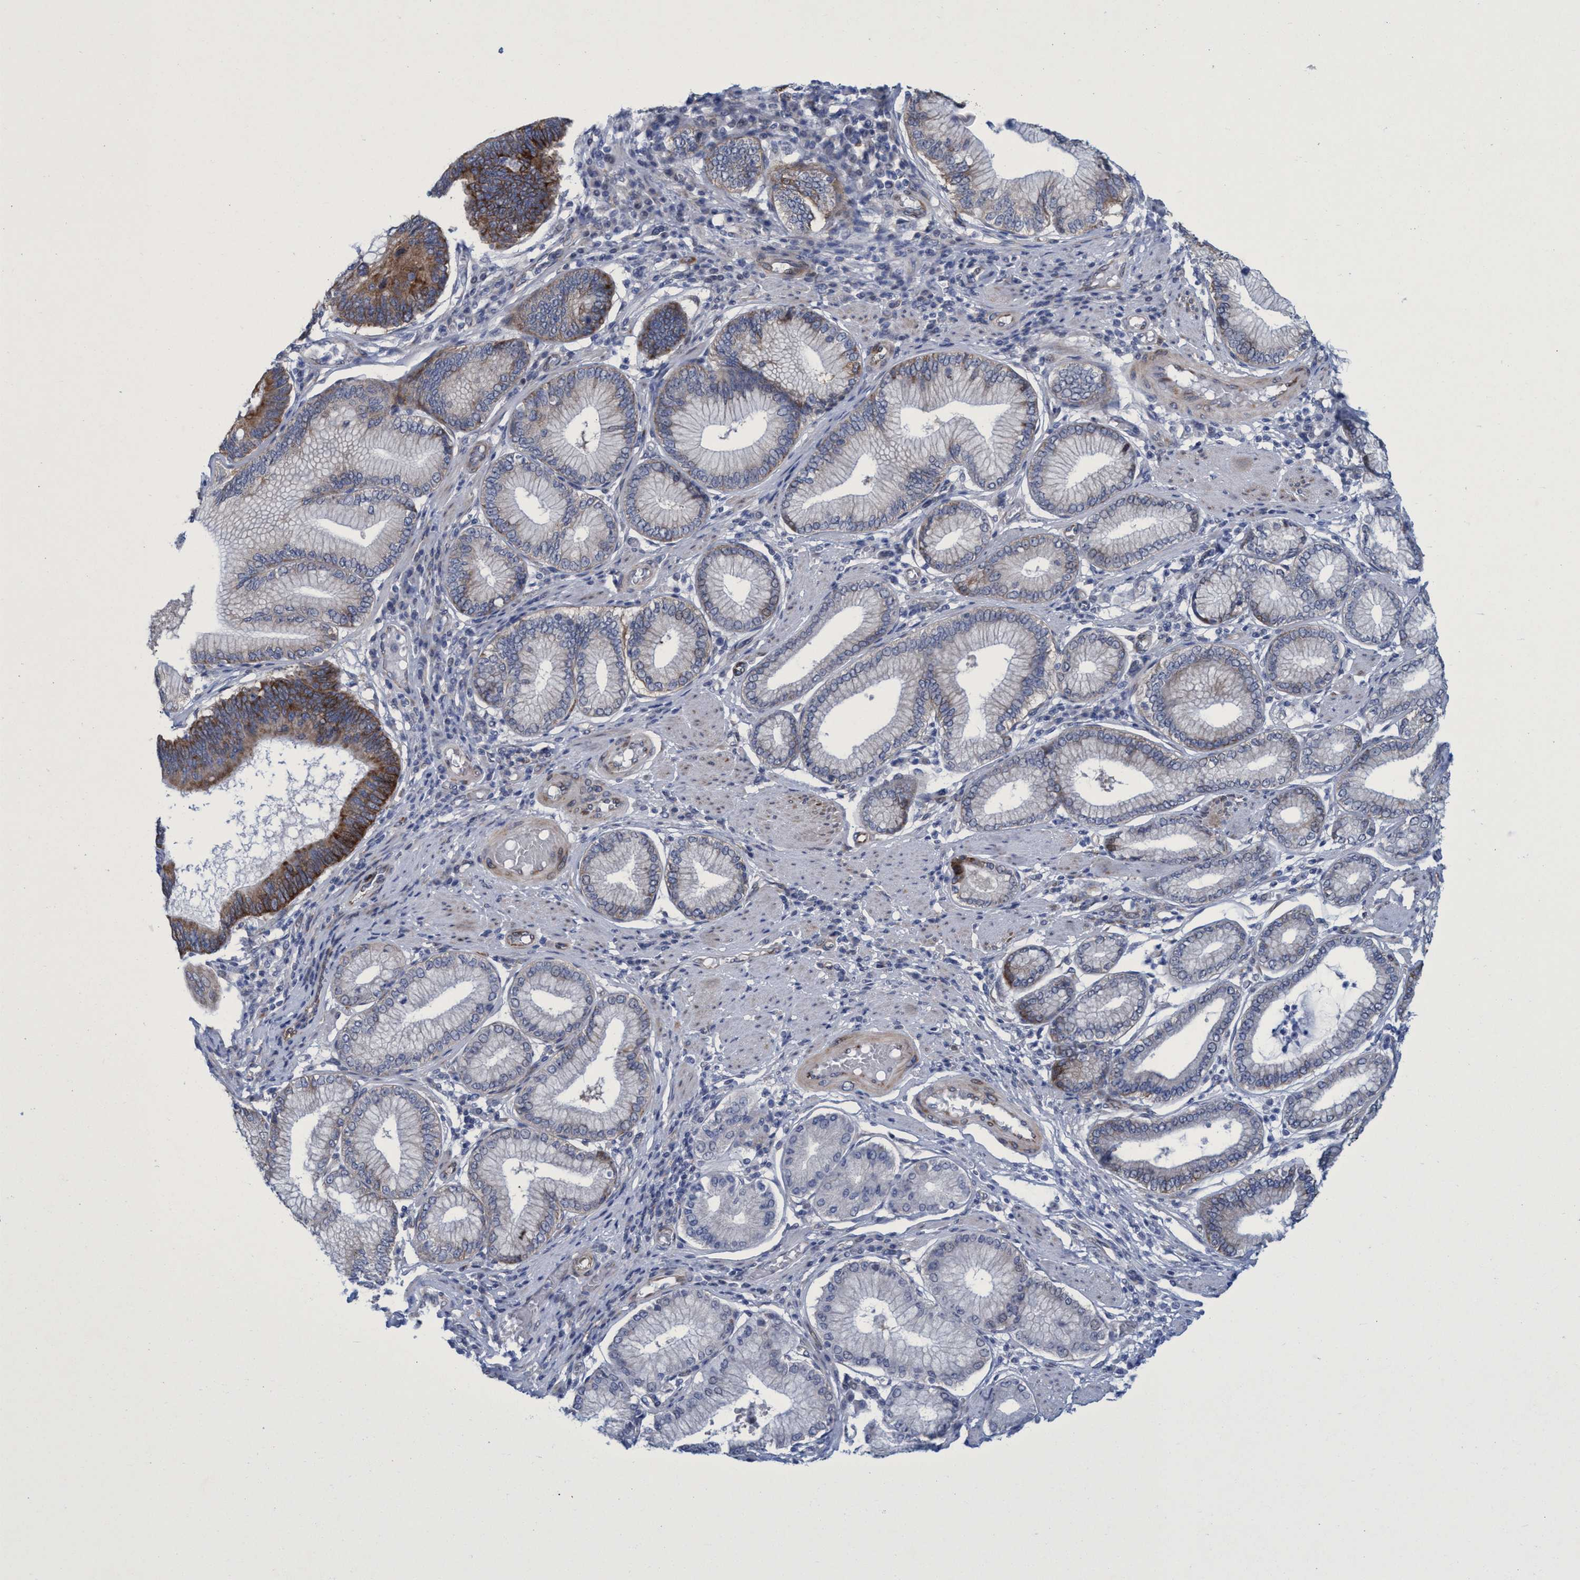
{"staining": {"intensity": "strong", "quantity": "25%-75%", "location": "cytoplasmic/membranous"}, "tissue": "stomach cancer", "cell_type": "Tumor cells", "image_type": "cancer", "snomed": [{"axis": "morphology", "description": "Adenocarcinoma, NOS"}, {"axis": "topography", "description": "Stomach"}], "caption": "Brown immunohistochemical staining in human stomach adenocarcinoma demonstrates strong cytoplasmic/membranous staining in approximately 25%-75% of tumor cells. (brown staining indicates protein expression, while blue staining denotes nuclei).", "gene": "R3HCC1", "patient": {"sex": "male", "age": 59}}